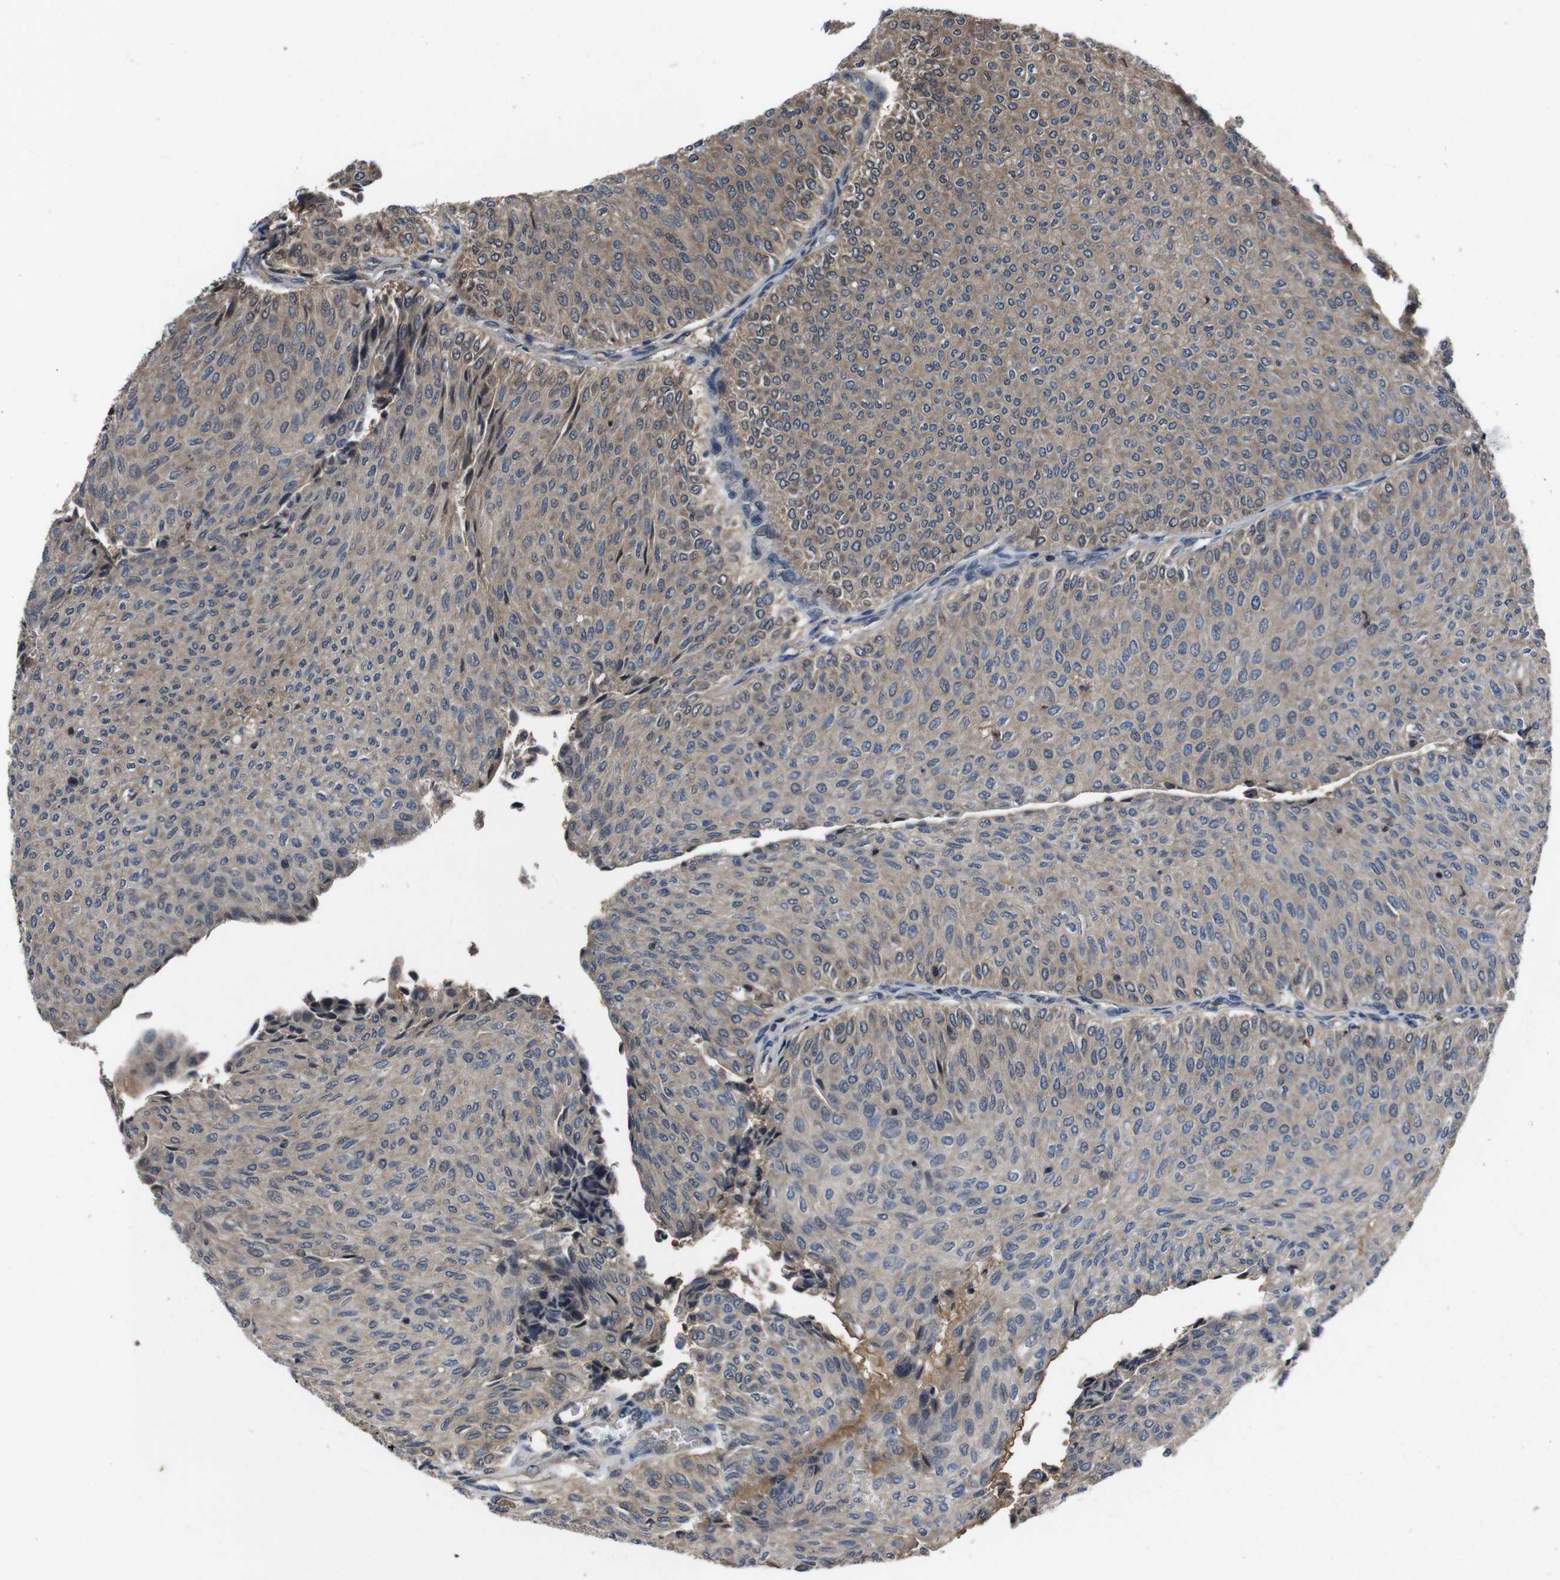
{"staining": {"intensity": "weak", "quantity": "<25%", "location": "cytoplasmic/membranous"}, "tissue": "urothelial cancer", "cell_type": "Tumor cells", "image_type": "cancer", "snomed": [{"axis": "morphology", "description": "Urothelial carcinoma, Low grade"}, {"axis": "topography", "description": "Urinary bladder"}], "caption": "The photomicrograph shows no significant positivity in tumor cells of urothelial cancer.", "gene": "CXCL11", "patient": {"sex": "male", "age": 78}}